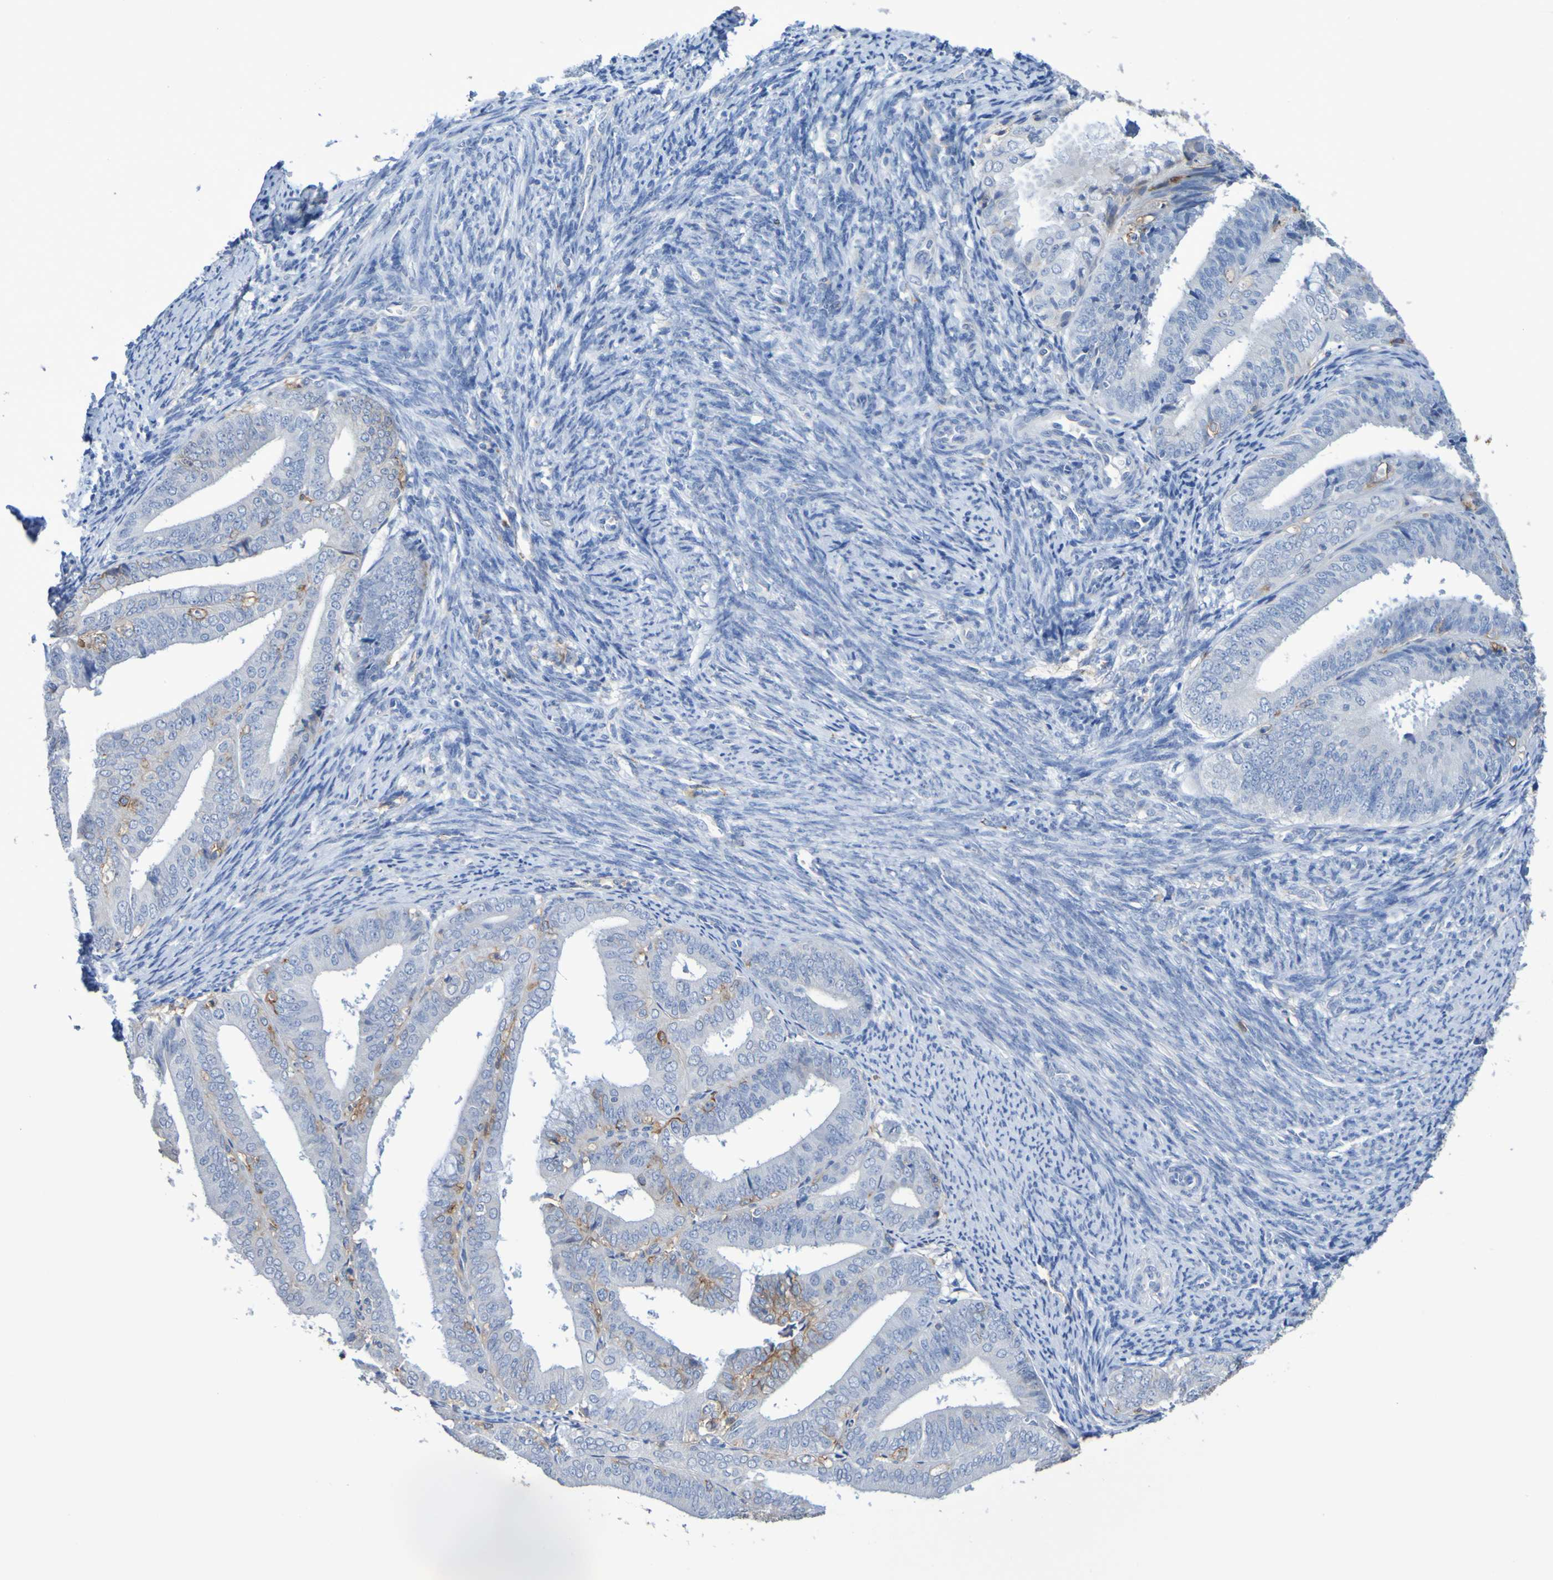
{"staining": {"intensity": "moderate", "quantity": "<25%", "location": "cytoplasmic/membranous"}, "tissue": "endometrial cancer", "cell_type": "Tumor cells", "image_type": "cancer", "snomed": [{"axis": "morphology", "description": "Adenocarcinoma, NOS"}, {"axis": "topography", "description": "Endometrium"}], "caption": "Brown immunohistochemical staining in endometrial adenocarcinoma shows moderate cytoplasmic/membranous positivity in about <25% of tumor cells. The protein is shown in brown color, while the nuclei are stained blue.", "gene": "SLC3A2", "patient": {"sex": "female", "age": 63}}